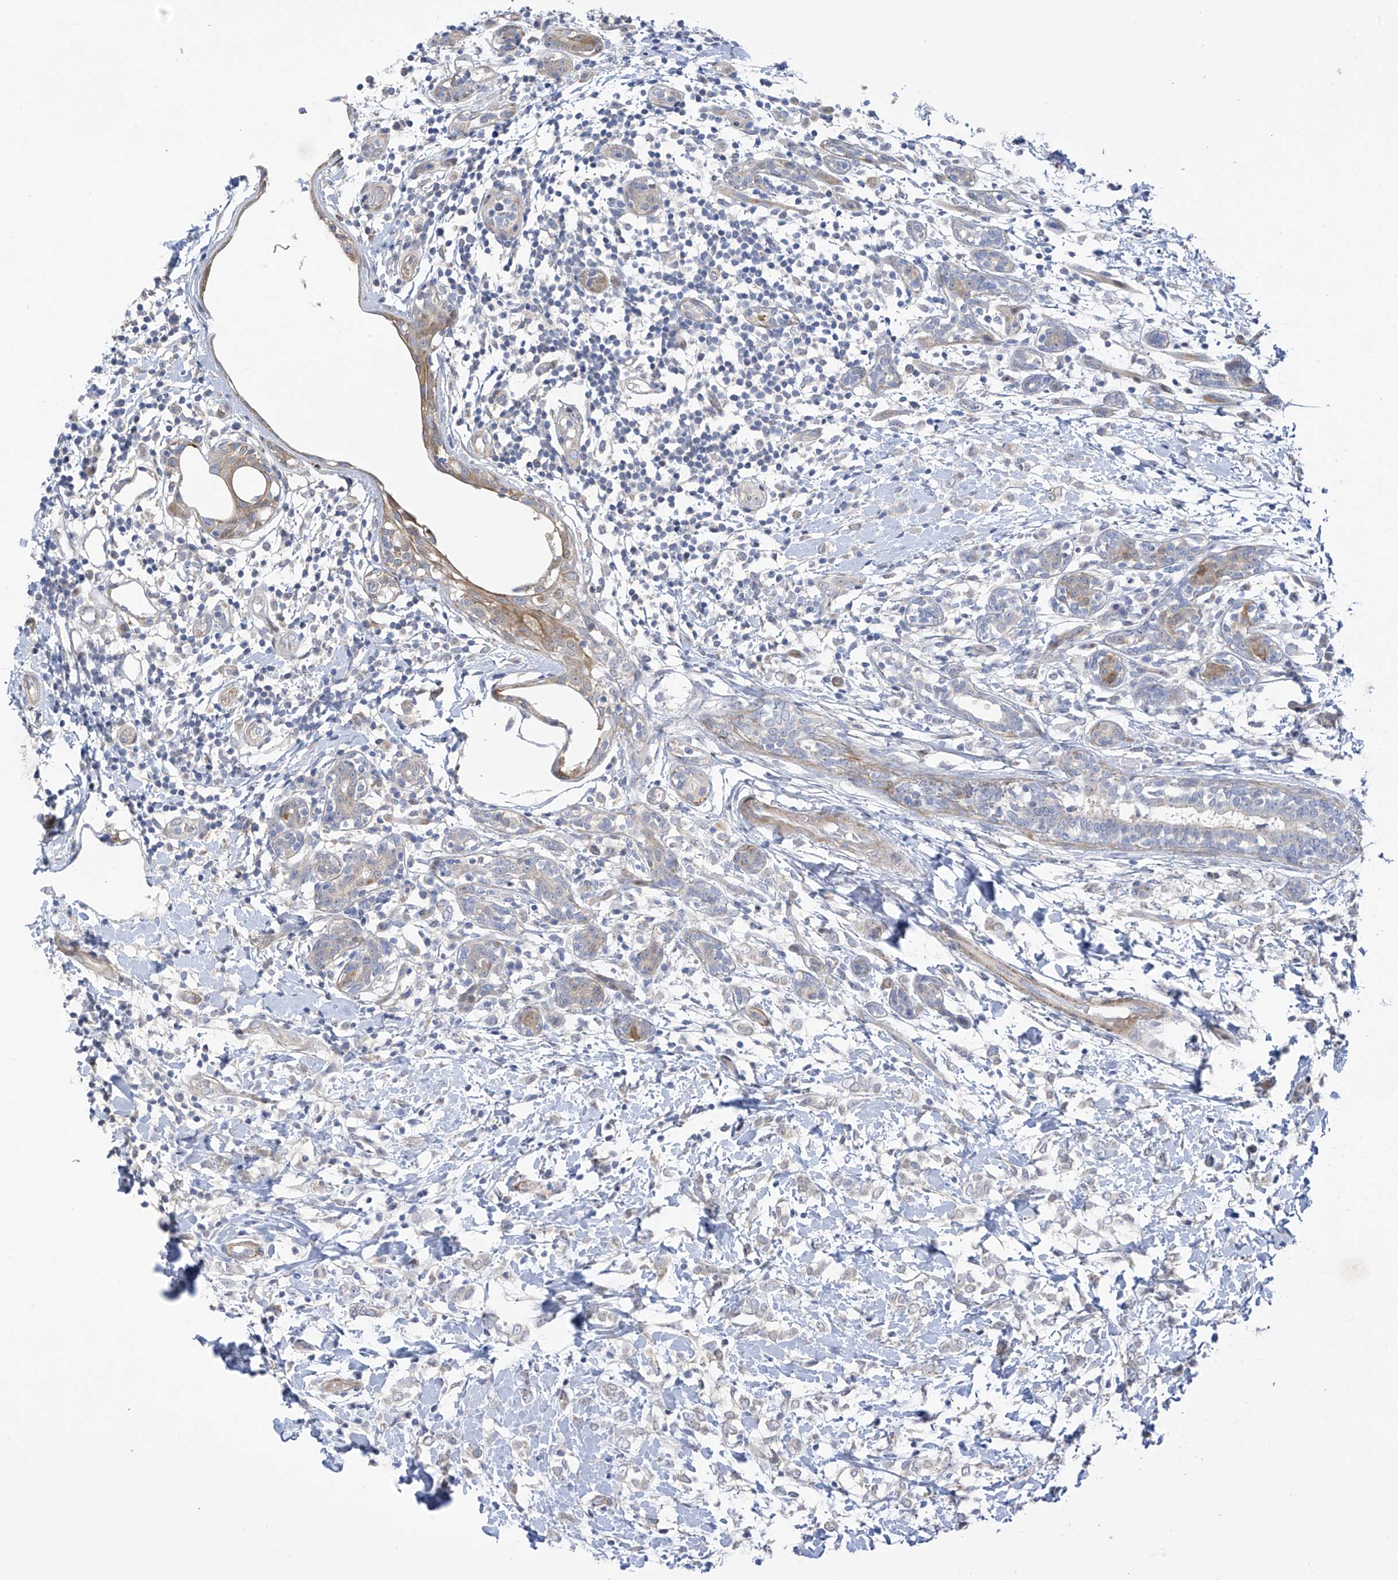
{"staining": {"intensity": "negative", "quantity": "none", "location": "none"}, "tissue": "breast cancer", "cell_type": "Tumor cells", "image_type": "cancer", "snomed": [{"axis": "morphology", "description": "Normal tissue, NOS"}, {"axis": "morphology", "description": "Lobular carcinoma"}, {"axis": "topography", "description": "Breast"}], "caption": "Tumor cells show no significant staining in breast lobular carcinoma. The staining is performed using DAB (3,3'-diaminobenzidine) brown chromogen with nuclei counter-stained in using hematoxylin.", "gene": "ZNF641", "patient": {"sex": "female", "age": 47}}